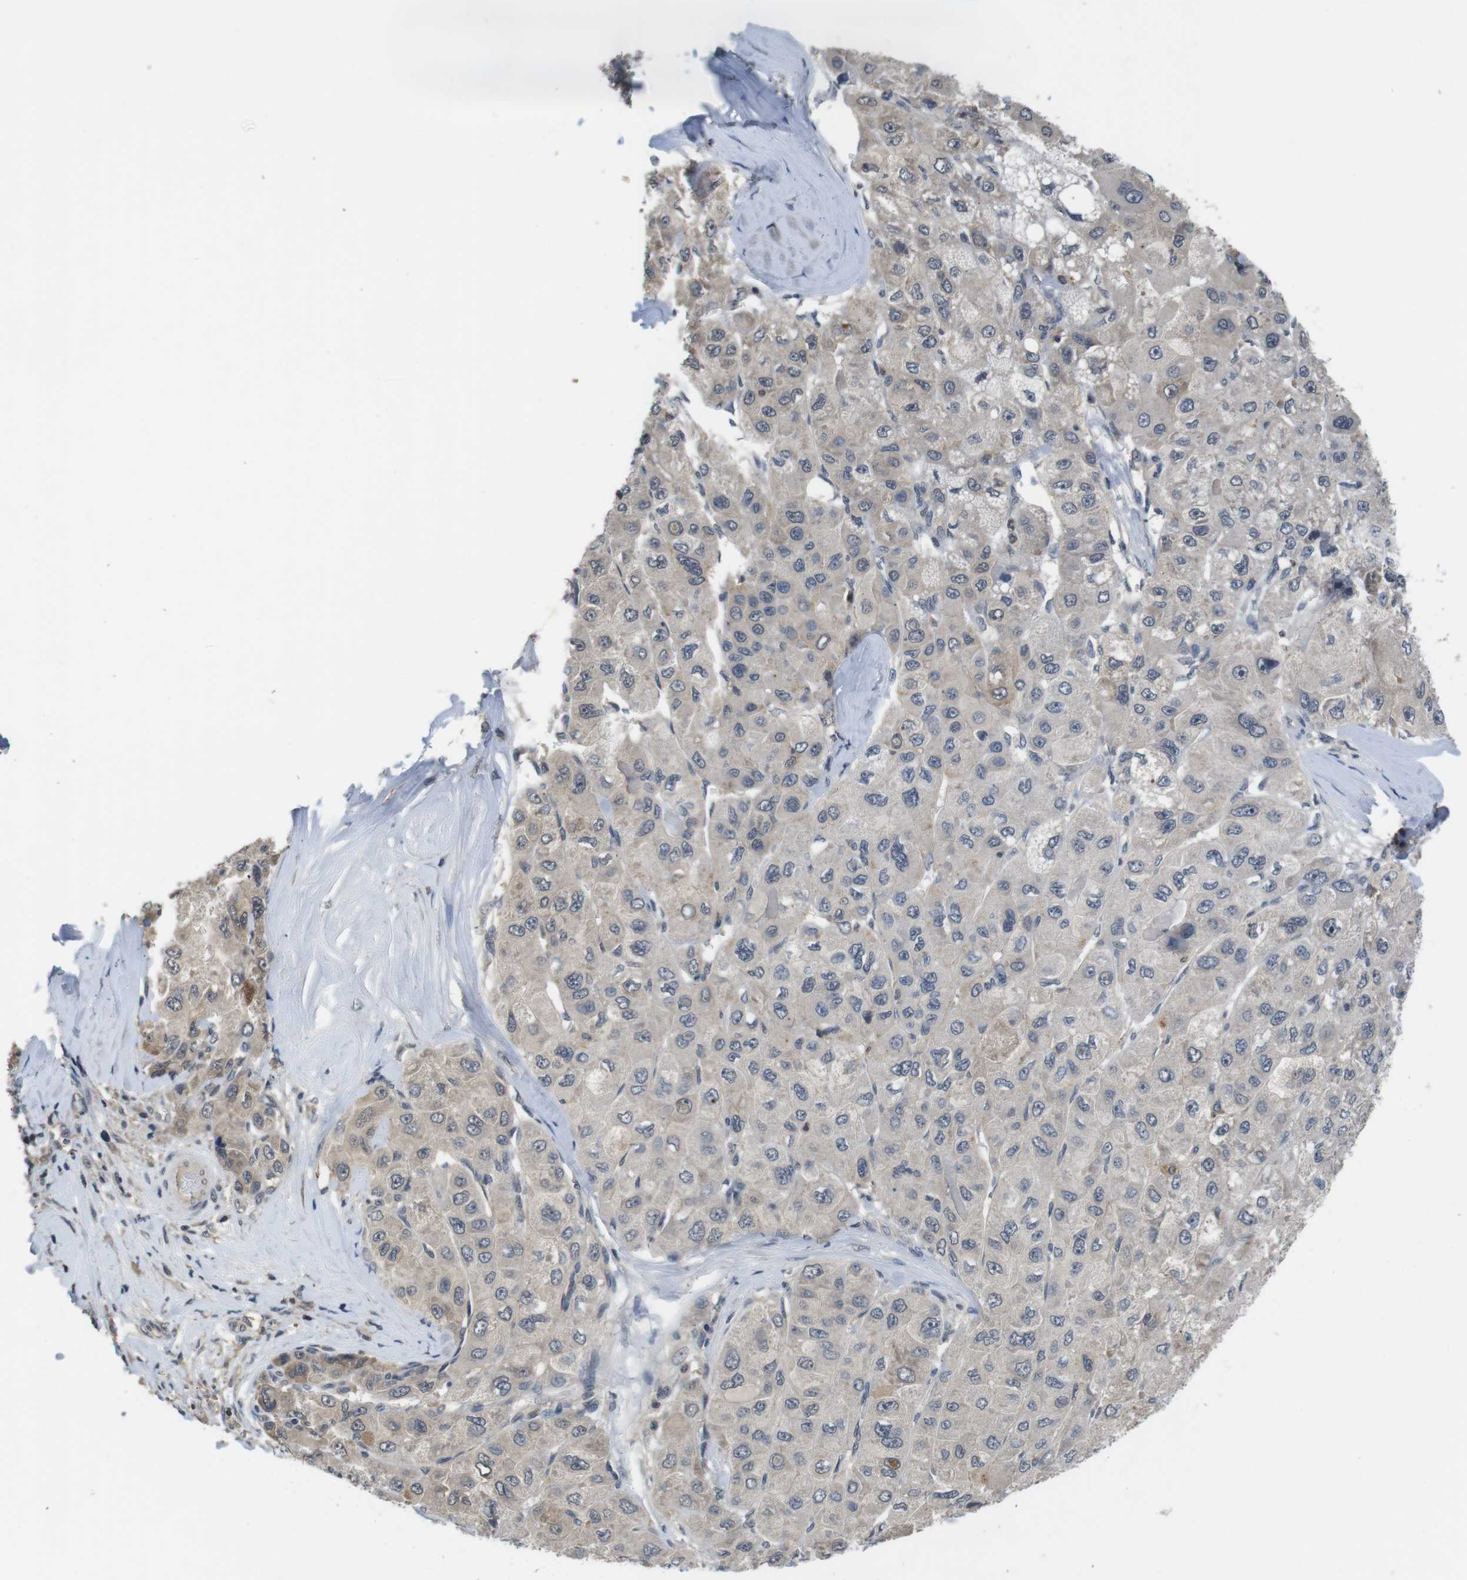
{"staining": {"intensity": "moderate", "quantity": "25%-75%", "location": "cytoplasmic/membranous,nuclear"}, "tissue": "liver cancer", "cell_type": "Tumor cells", "image_type": "cancer", "snomed": [{"axis": "morphology", "description": "Carcinoma, Hepatocellular, NOS"}, {"axis": "topography", "description": "Liver"}], "caption": "A micrograph of liver cancer stained for a protein demonstrates moderate cytoplasmic/membranous and nuclear brown staining in tumor cells.", "gene": "FADD", "patient": {"sex": "male", "age": 80}}